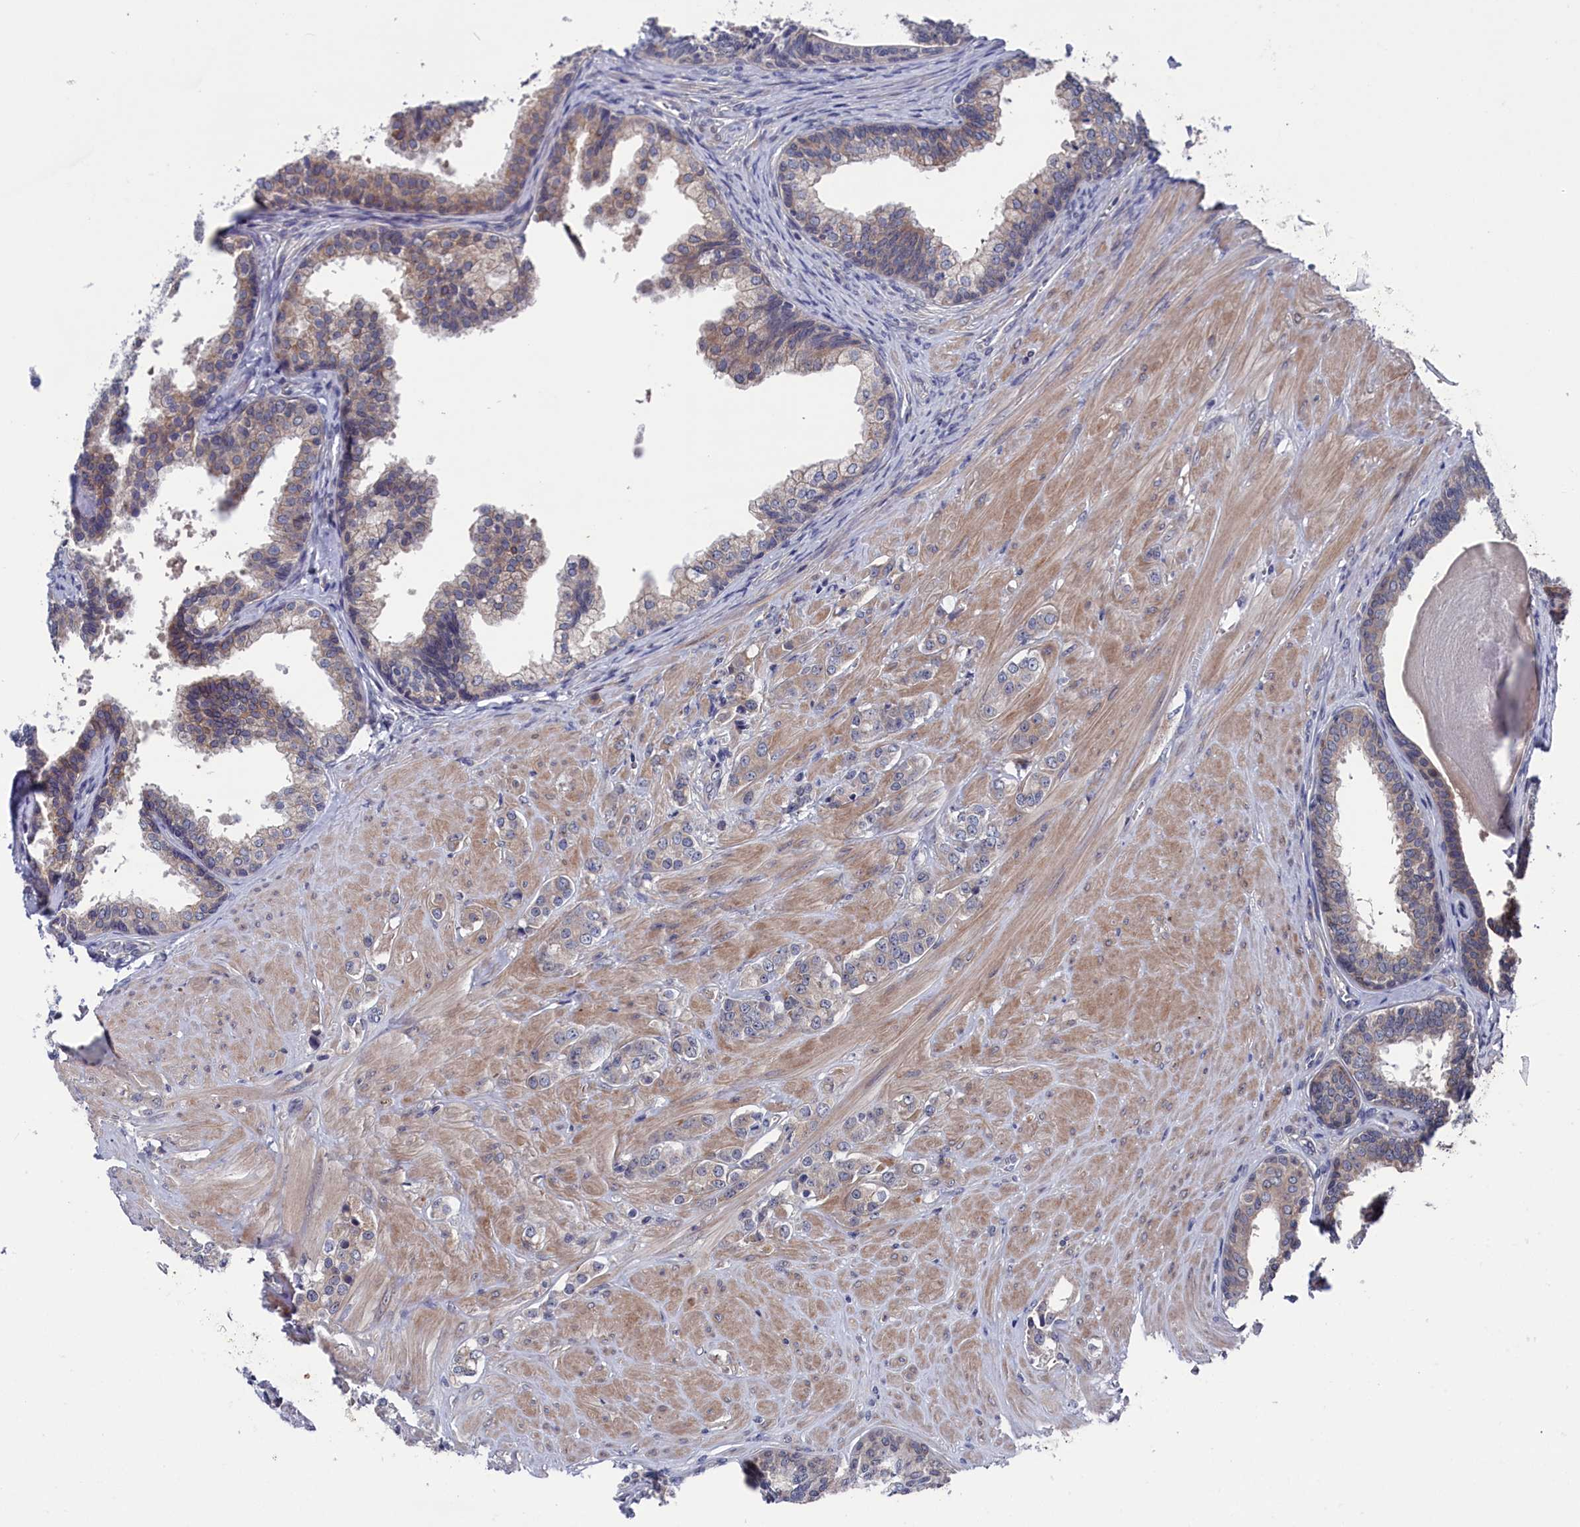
{"staining": {"intensity": "weak", "quantity": "<25%", "location": "cytoplasmic/membranous"}, "tissue": "prostate cancer", "cell_type": "Tumor cells", "image_type": "cancer", "snomed": [{"axis": "morphology", "description": "Adenocarcinoma, High grade"}, {"axis": "topography", "description": "Prostate"}], "caption": "There is no significant expression in tumor cells of adenocarcinoma (high-grade) (prostate).", "gene": "SPATA13", "patient": {"sex": "male", "age": 62}}